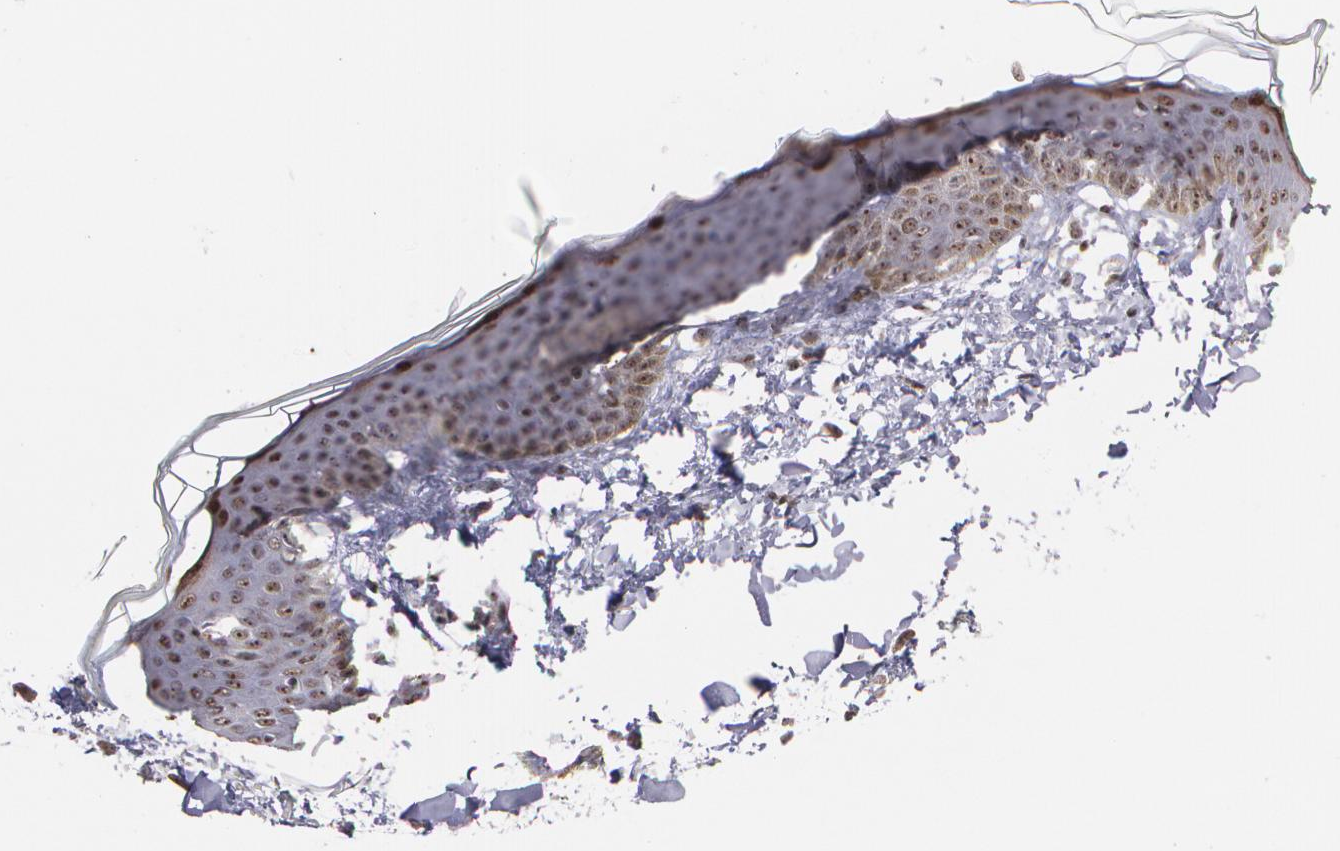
{"staining": {"intensity": "moderate", "quantity": ">75%", "location": "nuclear"}, "tissue": "skin", "cell_type": "Fibroblasts", "image_type": "normal", "snomed": [{"axis": "morphology", "description": "Normal tissue, NOS"}, {"axis": "topography", "description": "Skin"}], "caption": "Skin stained with DAB (3,3'-diaminobenzidine) IHC shows medium levels of moderate nuclear positivity in about >75% of fibroblasts. (DAB IHC, brown staining for protein, blue staining for nuclei).", "gene": "C6orf15", "patient": {"sex": "female", "age": 17}}